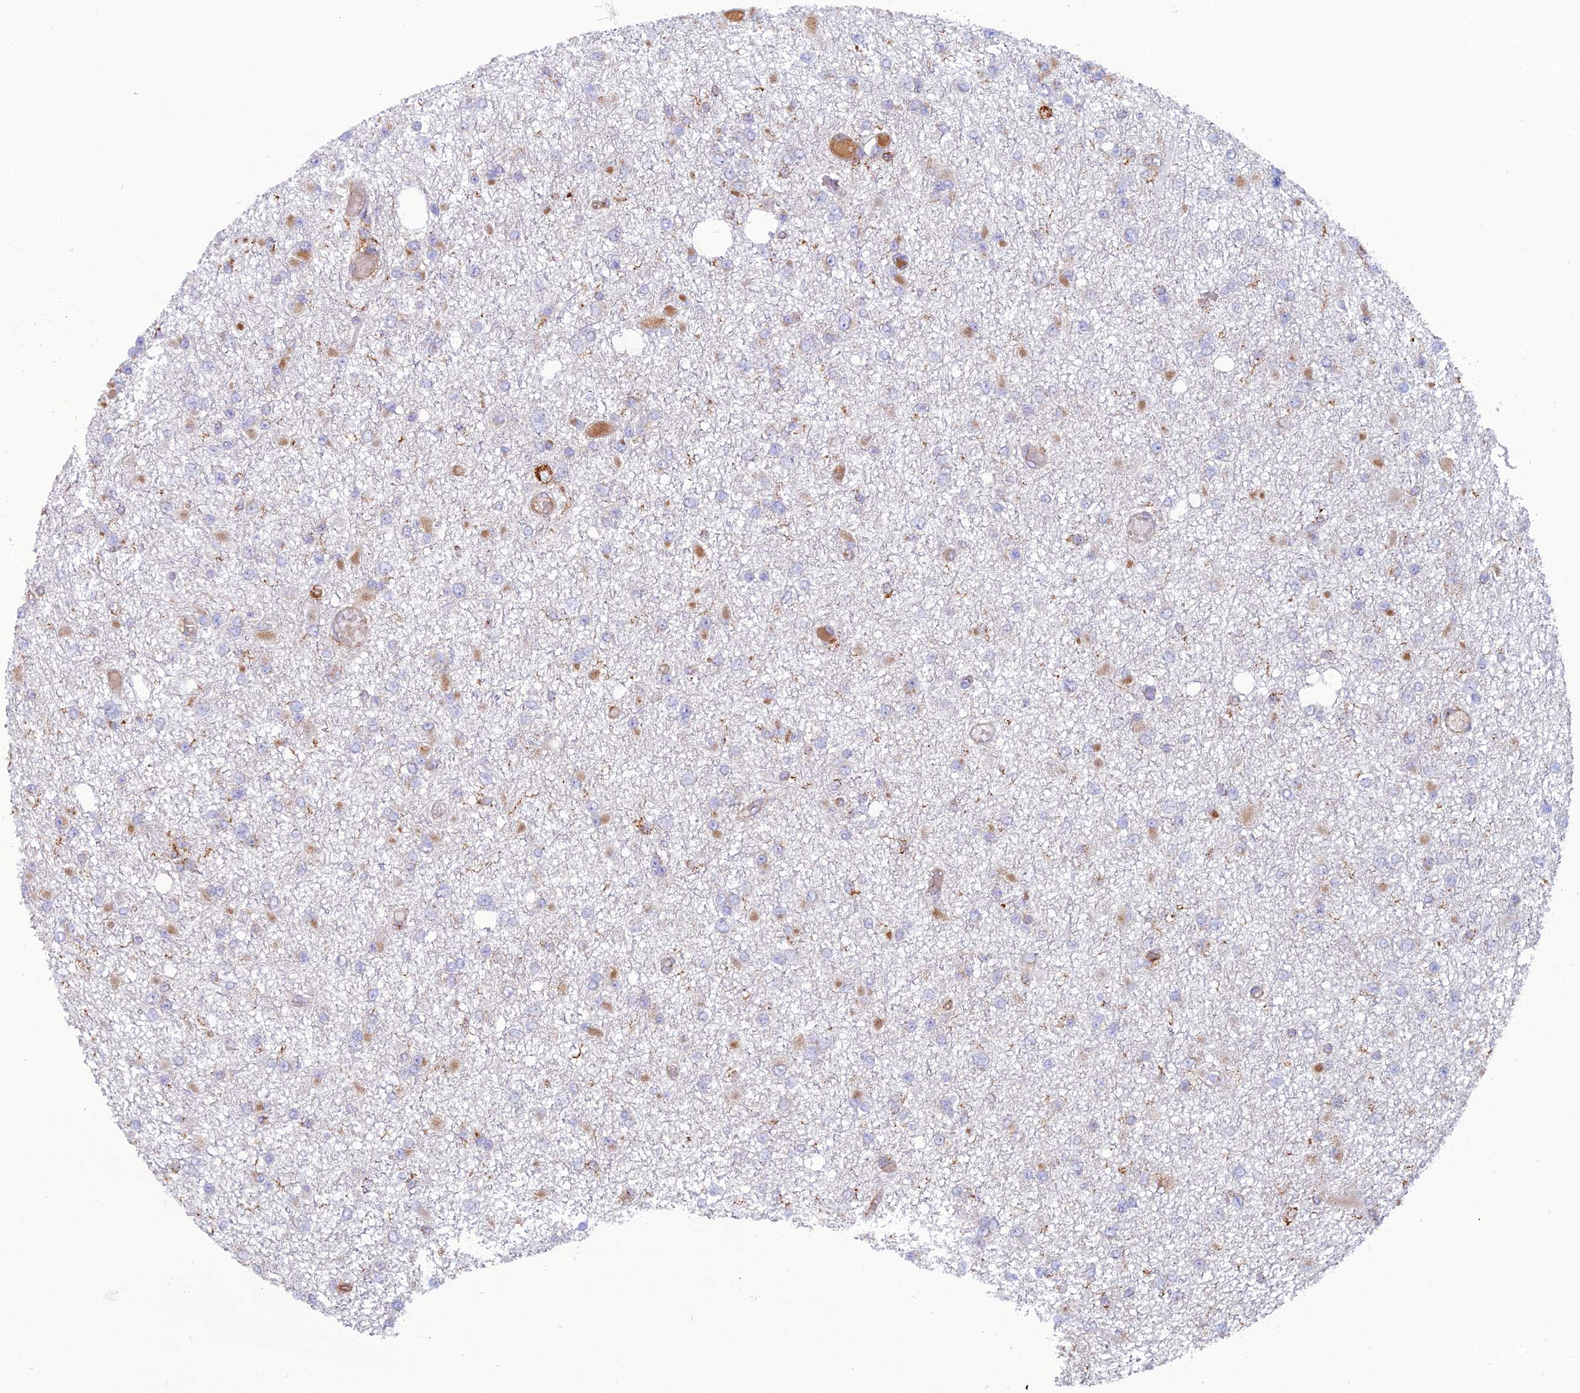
{"staining": {"intensity": "negative", "quantity": "none", "location": "none"}, "tissue": "glioma", "cell_type": "Tumor cells", "image_type": "cancer", "snomed": [{"axis": "morphology", "description": "Glioma, malignant, Low grade"}, {"axis": "topography", "description": "Brain"}], "caption": "The immunohistochemistry (IHC) histopathology image has no significant expression in tumor cells of malignant glioma (low-grade) tissue.", "gene": "LNPEP", "patient": {"sex": "female", "age": 22}}